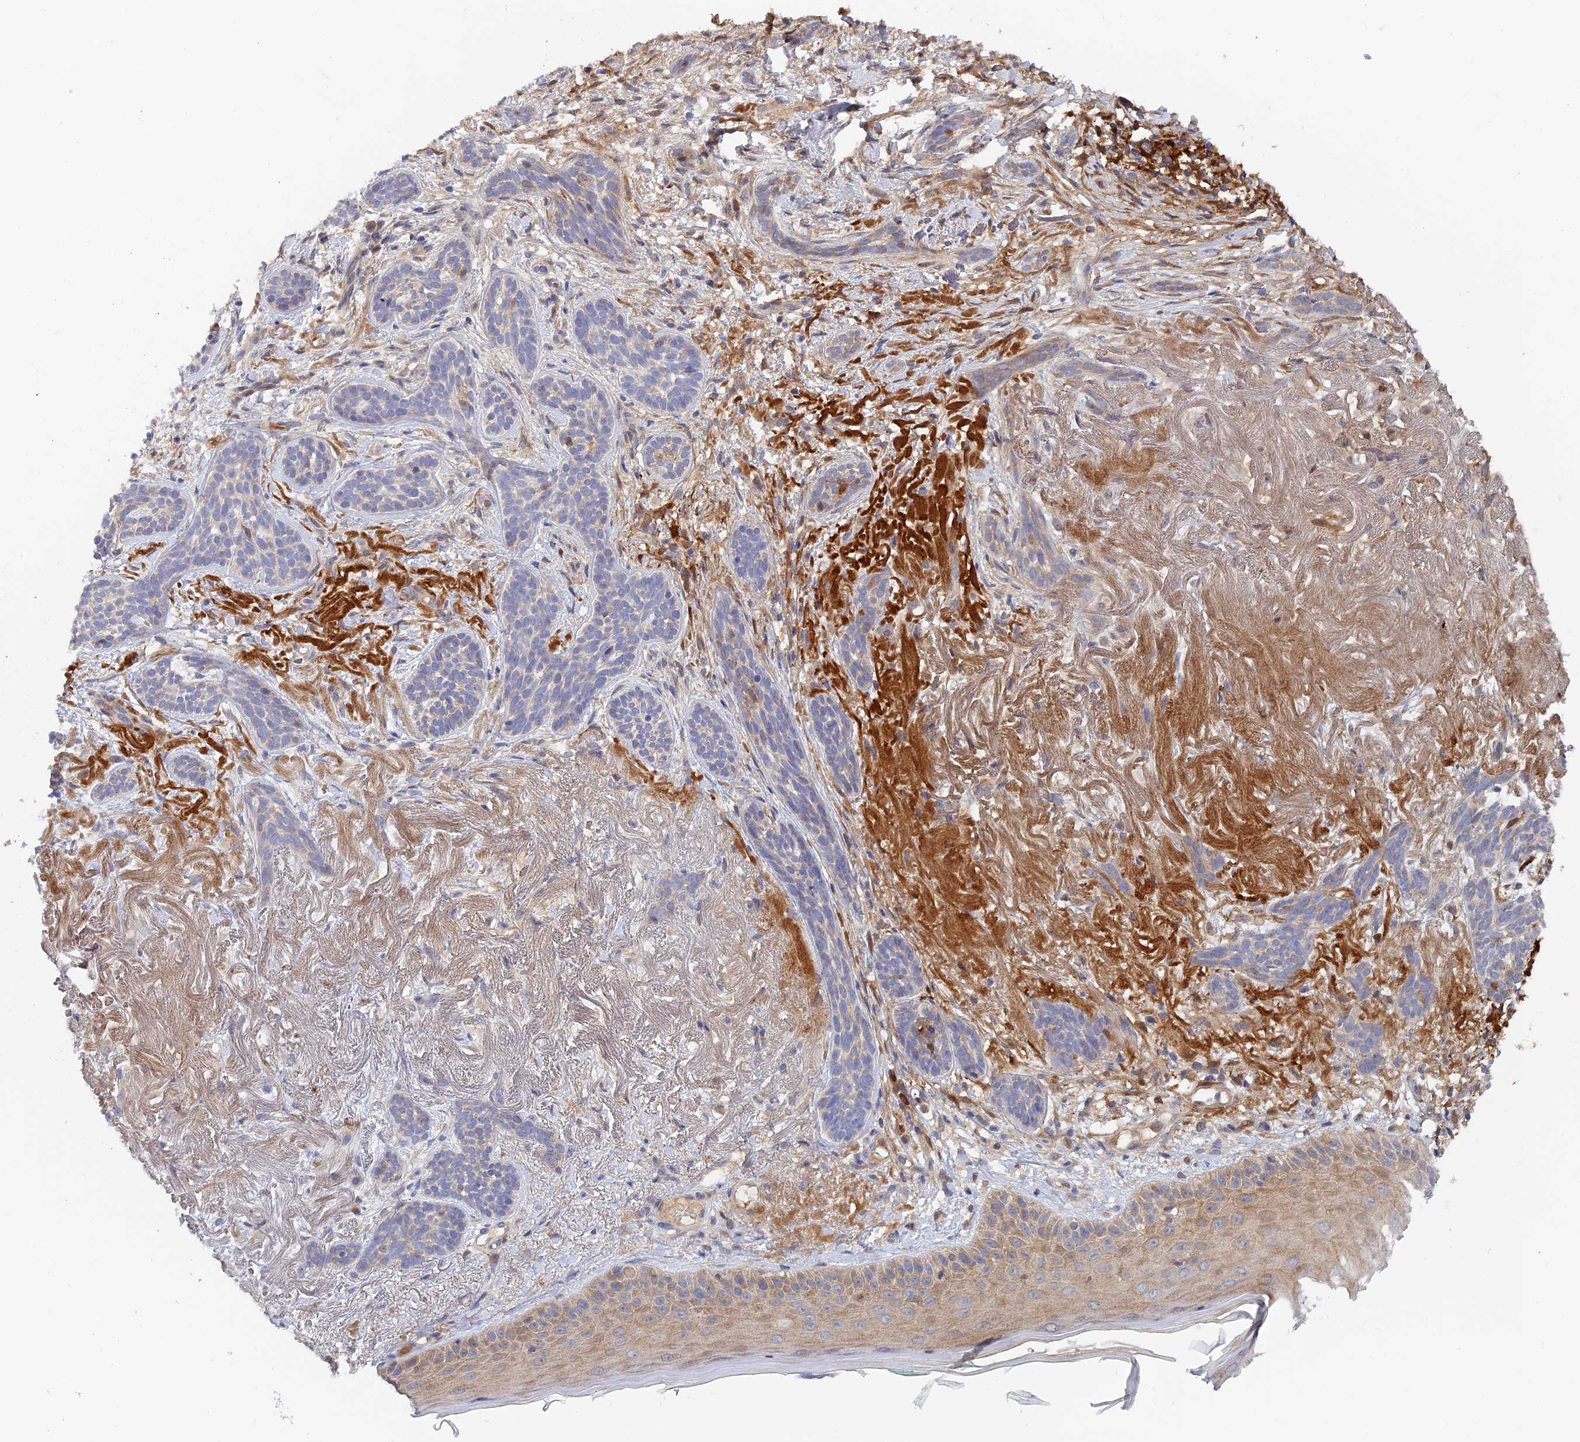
{"staining": {"intensity": "negative", "quantity": "none", "location": "none"}, "tissue": "skin cancer", "cell_type": "Tumor cells", "image_type": "cancer", "snomed": [{"axis": "morphology", "description": "Basal cell carcinoma"}, {"axis": "topography", "description": "Skin"}], "caption": "This photomicrograph is of basal cell carcinoma (skin) stained with immunohistochemistry to label a protein in brown with the nuclei are counter-stained blue. There is no staining in tumor cells. (DAB (3,3'-diaminobenzidine) immunohistochemistry (IHC), high magnification).", "gene": "SPATA5L1", "patient": {"sex": "male", "age": 71}}